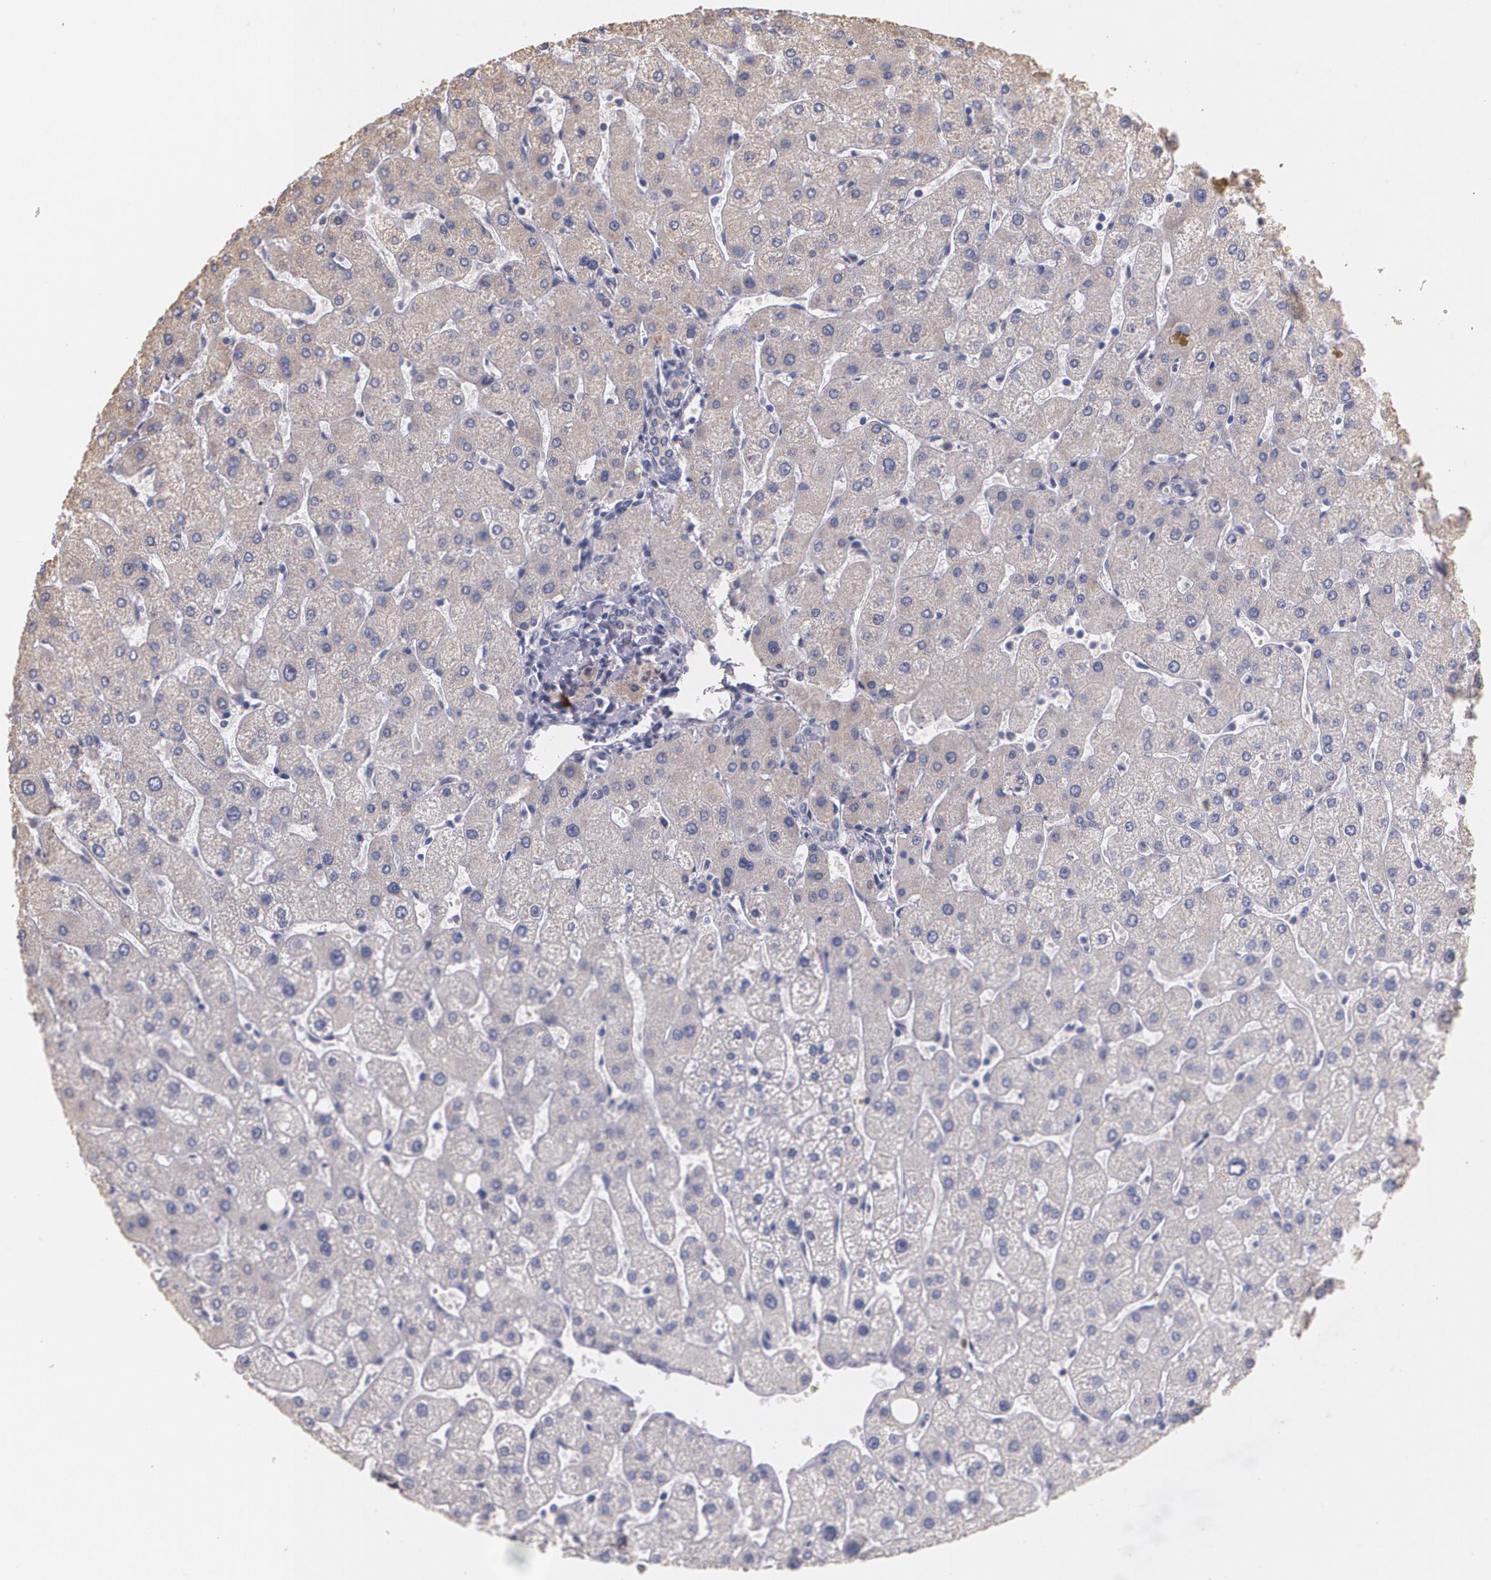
{"staining": {"intensity": "weak", "quantity": ">75%", "location": "cytoplasmic/membranous"}, "tissue": "liver", "cell_type": "Cholangiocytes", "image_type": "normal", "snomed": [{"axis": "morphology", "description": "Normal tissue, NOS"}, {"axis": "topography", "description": "Liver"}], "caption": "Normal liver displays weak cytoplasmic/membranous positivity in about >75% of cholangiocytes.", "gene": "ATF3", "patient": {"sex": "male", "age": 67}}